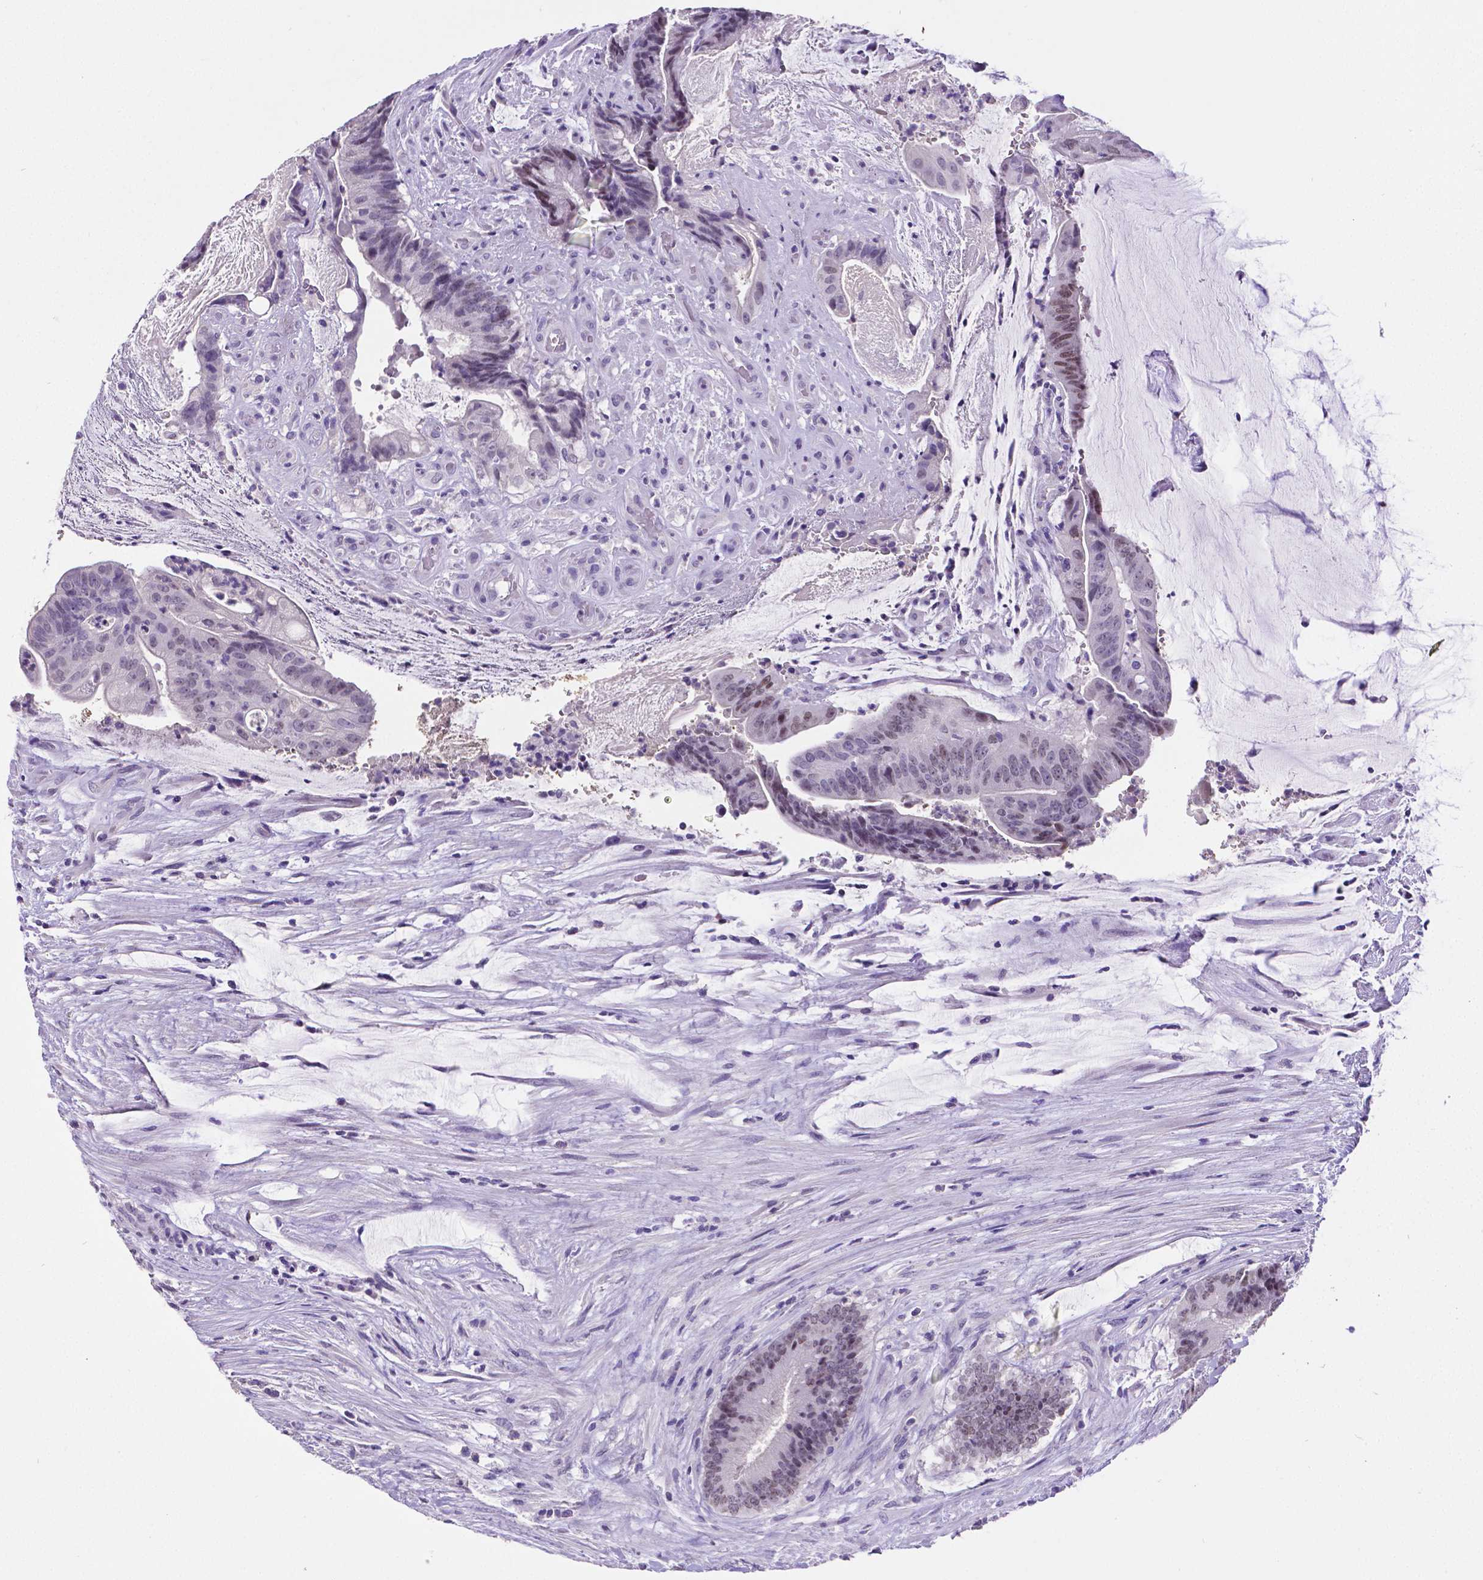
{"staining": {"intensity": "negative", "quantity": "none", "location": "none"}, "tissue": "colorectal cancer", "cell_type": "Tumor cells", "image_type": "cancer", "snomed": [{"axis": "morphology", "description": "Adenocarcinoma, NOS"}, {"axis": "topography", "description": "Colon"}], "caption": "Protein analysis of adenocarcinoma (colorectal) reveals no significant positivity in tumor cells. (DAB IHC visualized using brightfield microscopy, high magnification).", "gene": "SATB2", "patient": {"sex": "female", "age": 43}}